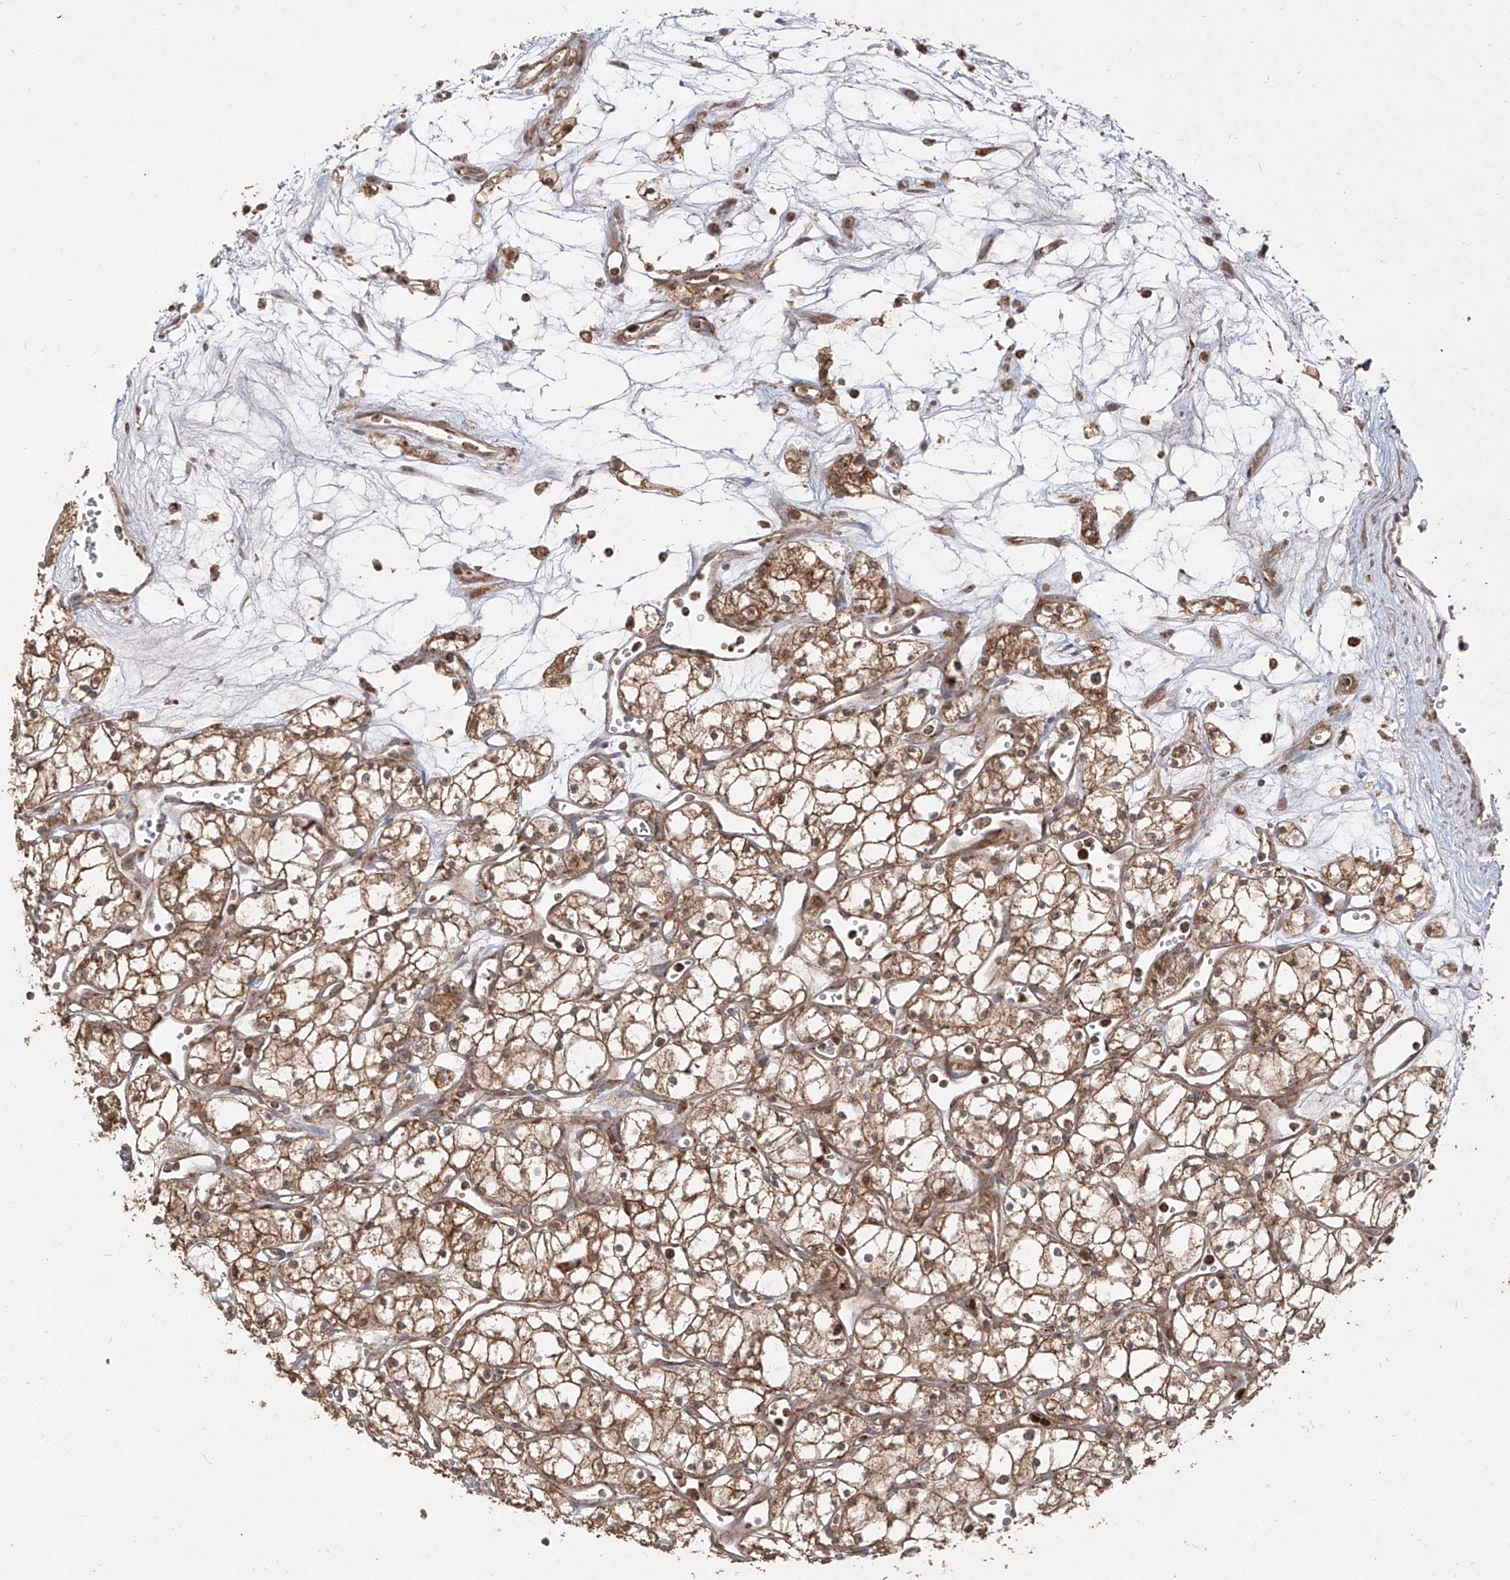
{"staining": {"intensity": "moderate", "quantity": ">75%", "location": "cytoplasmic/membranous"}, "tissue": "renal cancer", "cell_type": "Tumor cells", "image_type": "cancer", "snomed": [{"axis": "morphology", "description": "Adenocarcinoma, NOS"}, {"axis": "topography", "description": "Kidney"}], "caption": "Renal cancer (adenocarcinoma) was stained to show a protein in brown. There is medium levels of moderate cytoplasmic/membranous positivity in about >75% of tumor cells. (DAB IHC with brightfield microscopy, high magnification).", "gene": "AIM2", "patient": {"sex": "male", "age": 59}}